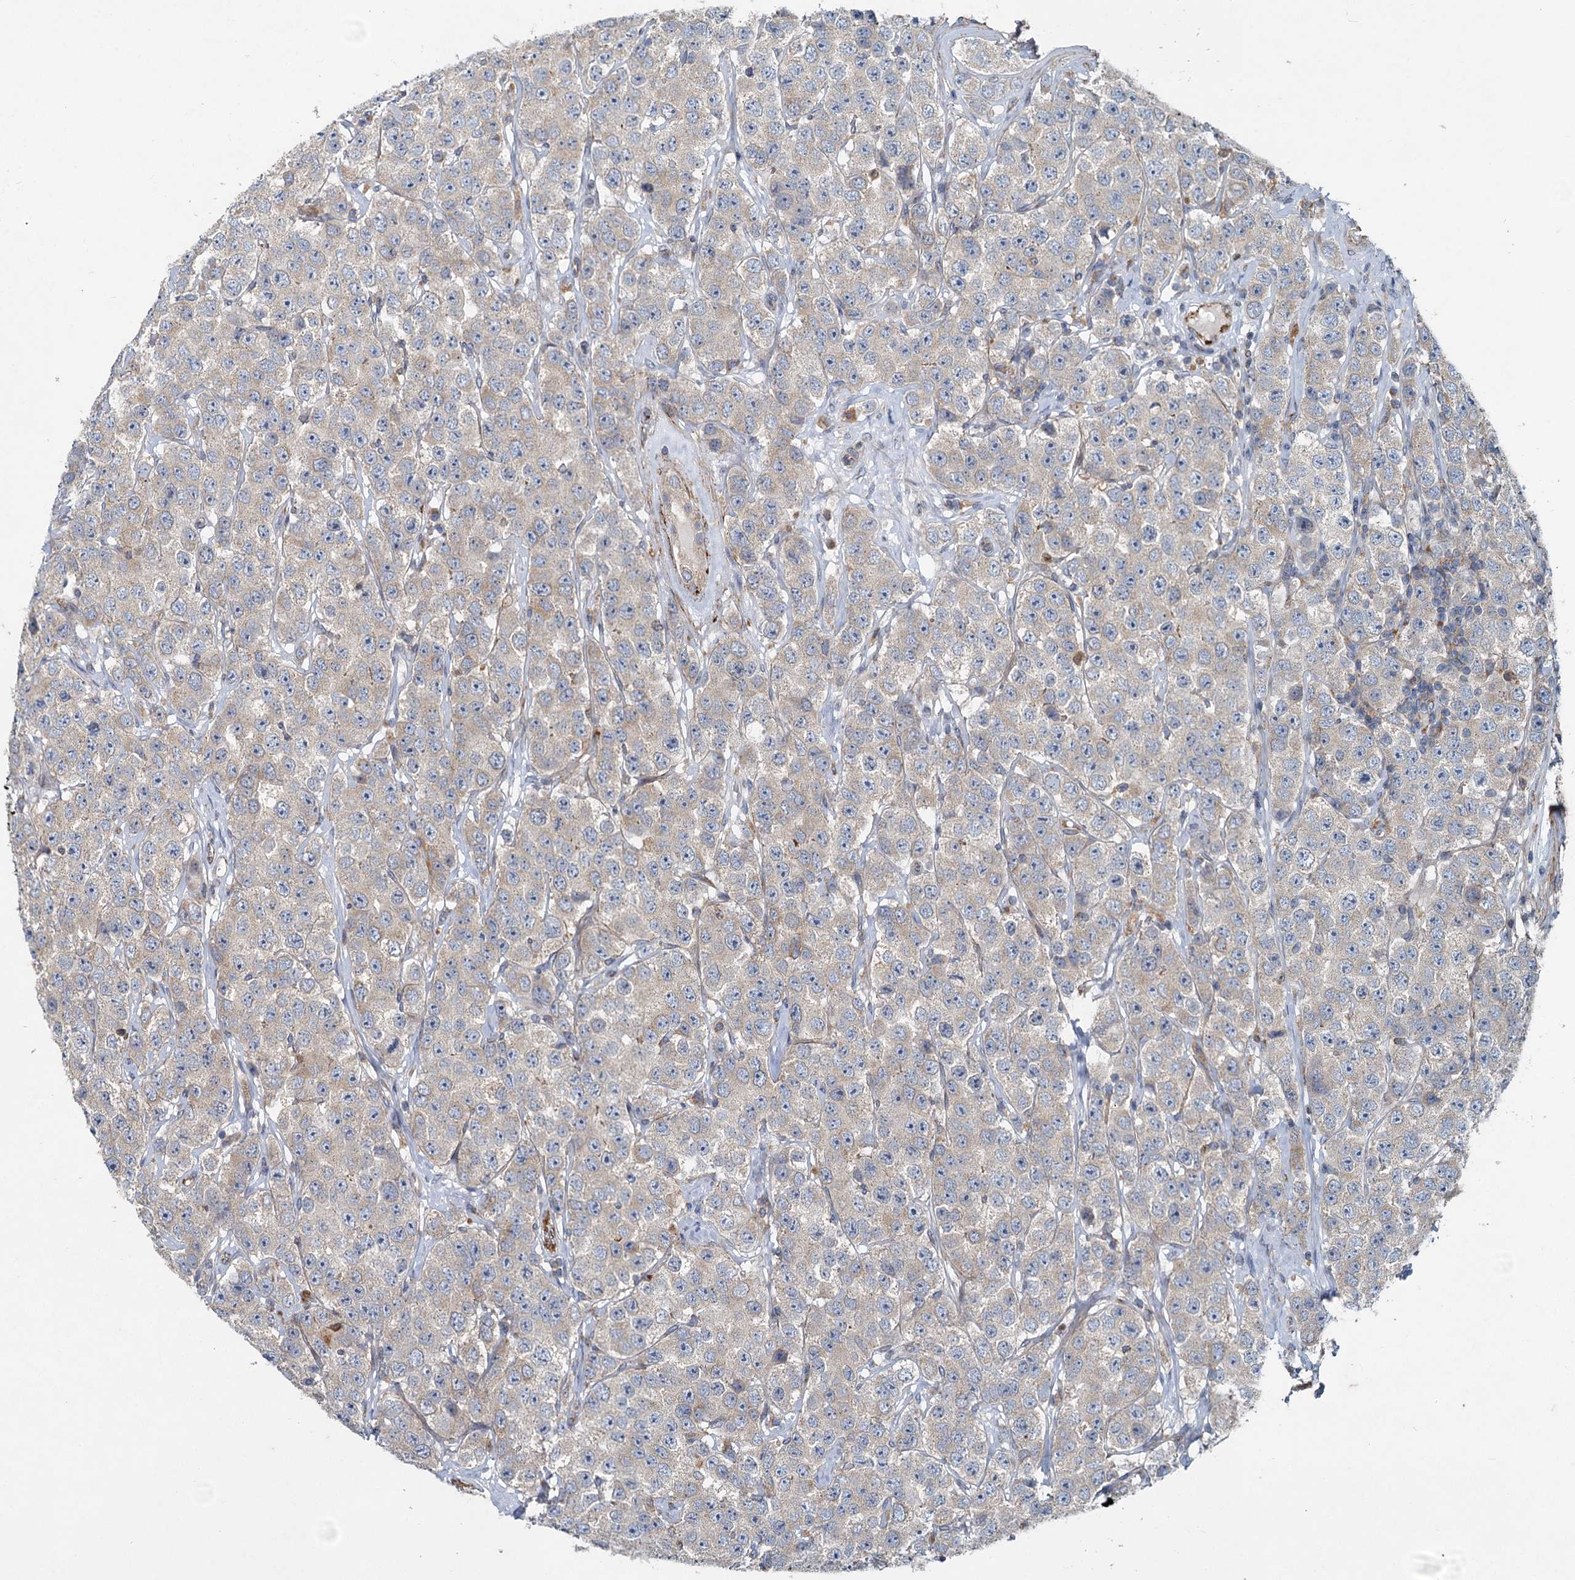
{"staining": {"intensity": "negative", "quantity": "none", "location": "none"}, "tissue": "testis cancer", "cell_type": "Tumor cells", "image_type": "cancer", "snomed": [{"axis": "morphology", "description": "Seminoma, NOS"}, {"axis": "topography", "description": "Testis"}], "caption": "The histopathology image shows no staining of tumor cells in testis cancer. (Brightfield microscopy of DAB (3,3'-diaminobenzidine) immunohistochemistry at high magnification).", "gene": "ADCY2", "patient": {"sex": "male", "age": 28}}